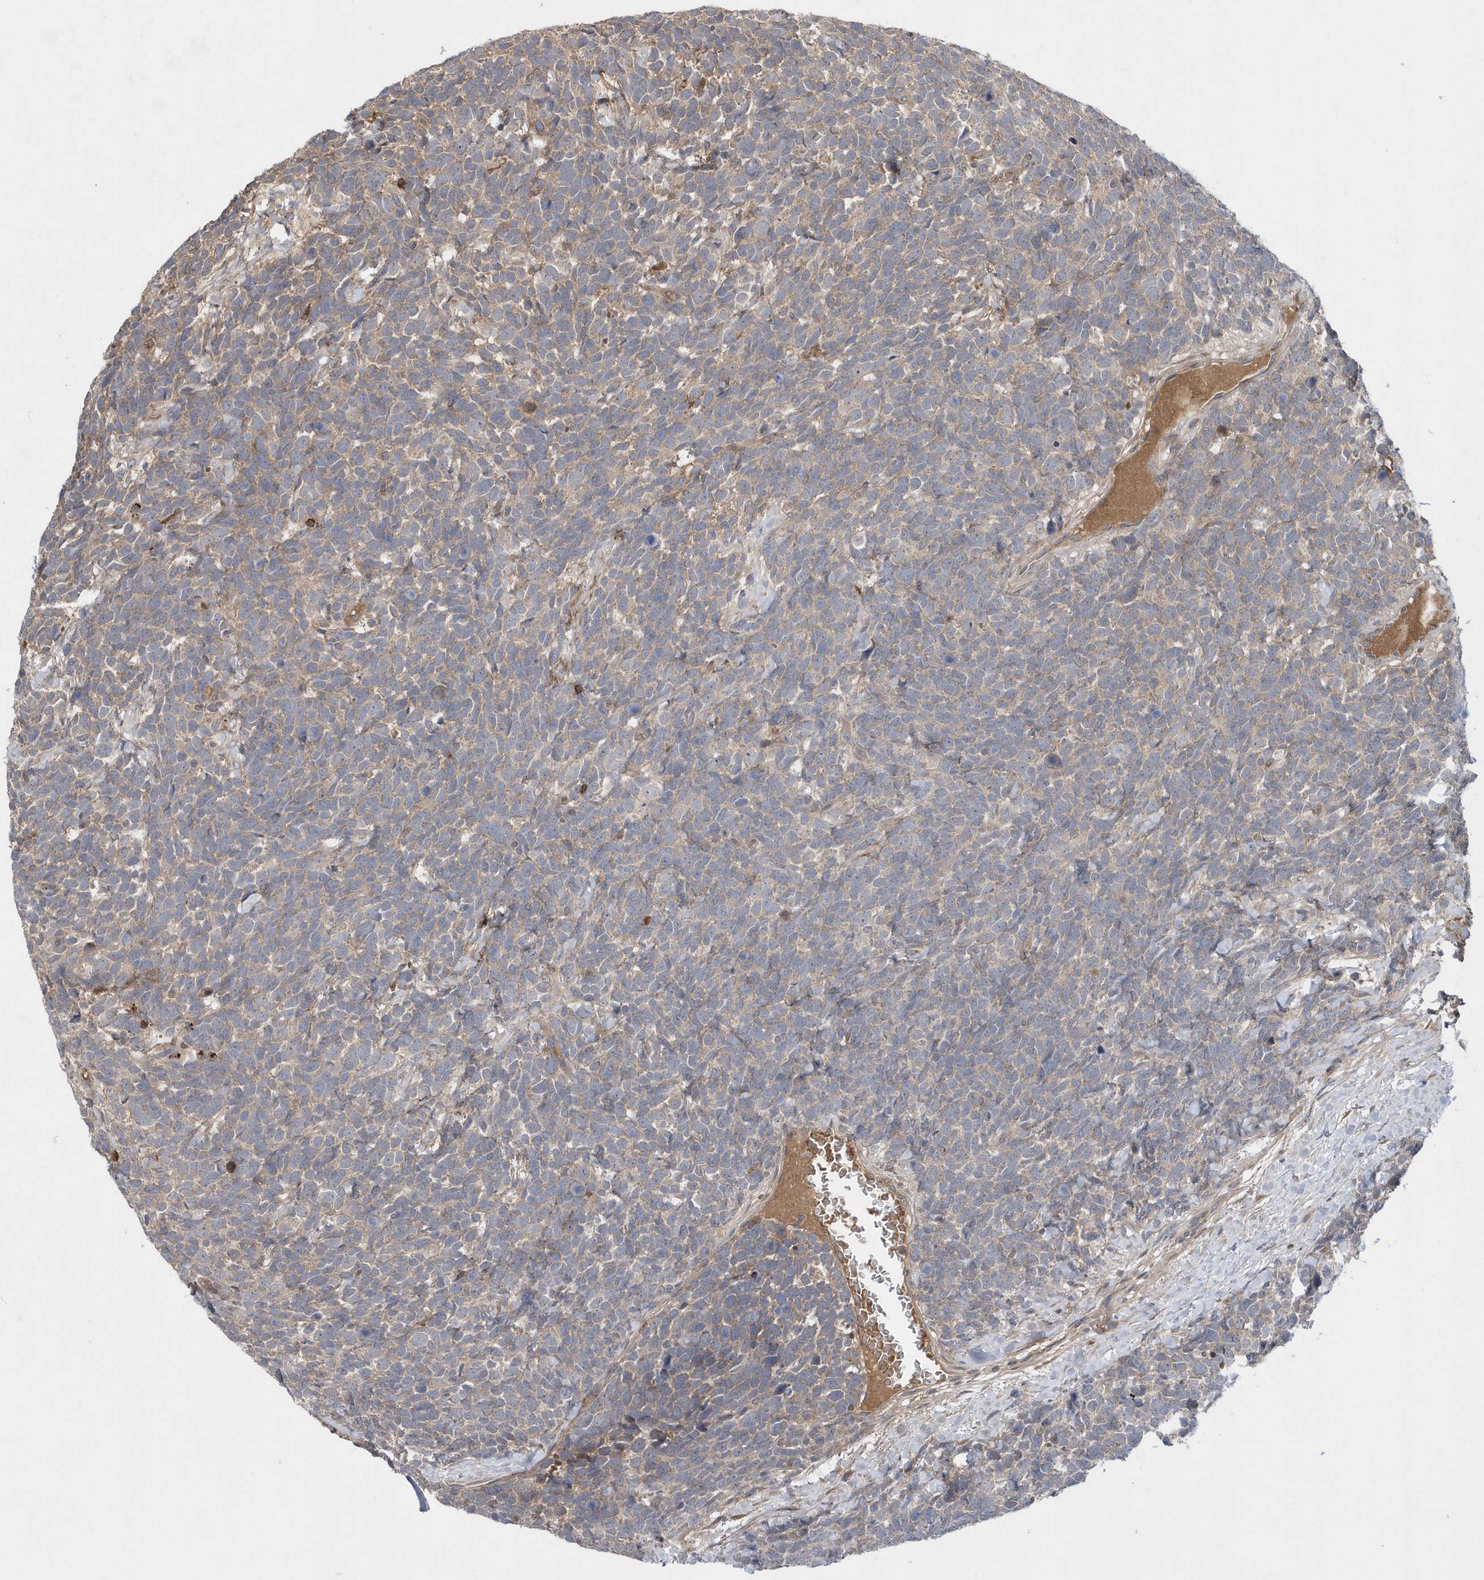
{"staining": {"intensity": "weak", "quantity": "<25%", "location": "cytoplasmic/membranous"}, "tissue": "urothelial cancer", "cell_type": "Tumor cells", "image_type": "cancer", "snomed": [{"axis": "morphology", "description": "Urothelial carcinoma, High grade"}, {"axis": "topography", "description": "Urinary bladder"}], "caption": "High magnification brightfield microscopy of urothelial cancer stained with DAB (3,3'-diaminobenzidine) (brown) and counterstained with hematoxylin (blue): tumor cells show no significant positivity.", "gene": "HMGCS1", "patient": {"sex": "female", "age": 82}}